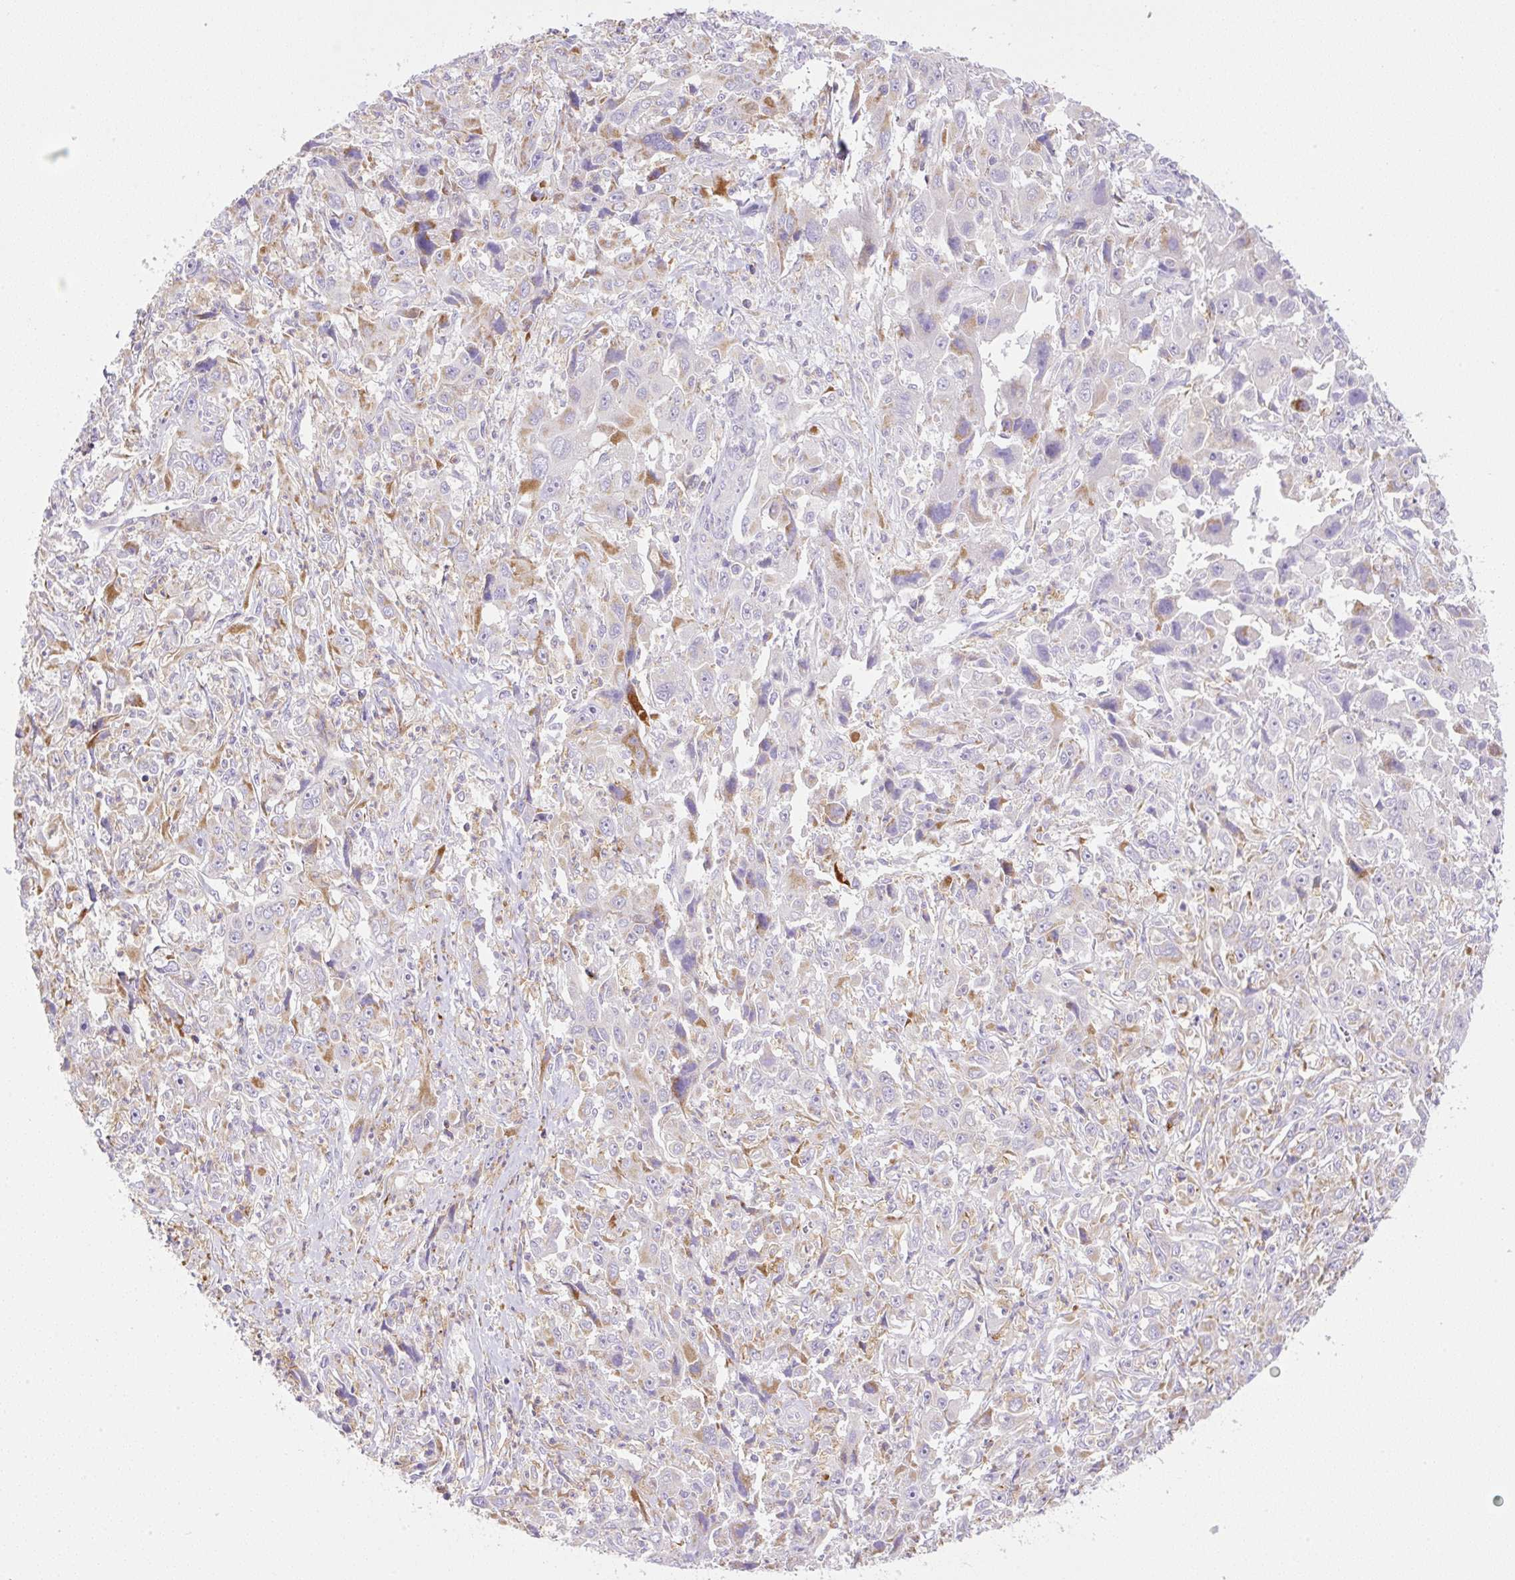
{"staining": {"intensity": "weak", "quantity": "<25%", "location": "cytoplasmic/membranous"}, "tissue": "liver cancer", "cell_type": "Tumor cells", "image_type": "cancer", "snomed": [{"axis": "morphology", "description": "Carcinoma, Hepatocellular, NOS"}, {"axis": "topography", "description": "Liver"}], "caption": "This is an IHC micrograph of human liver cancer. There is no expression in tumor cells.", "gene": "NF1", "patient": {"sex": "male", "age": 63}}